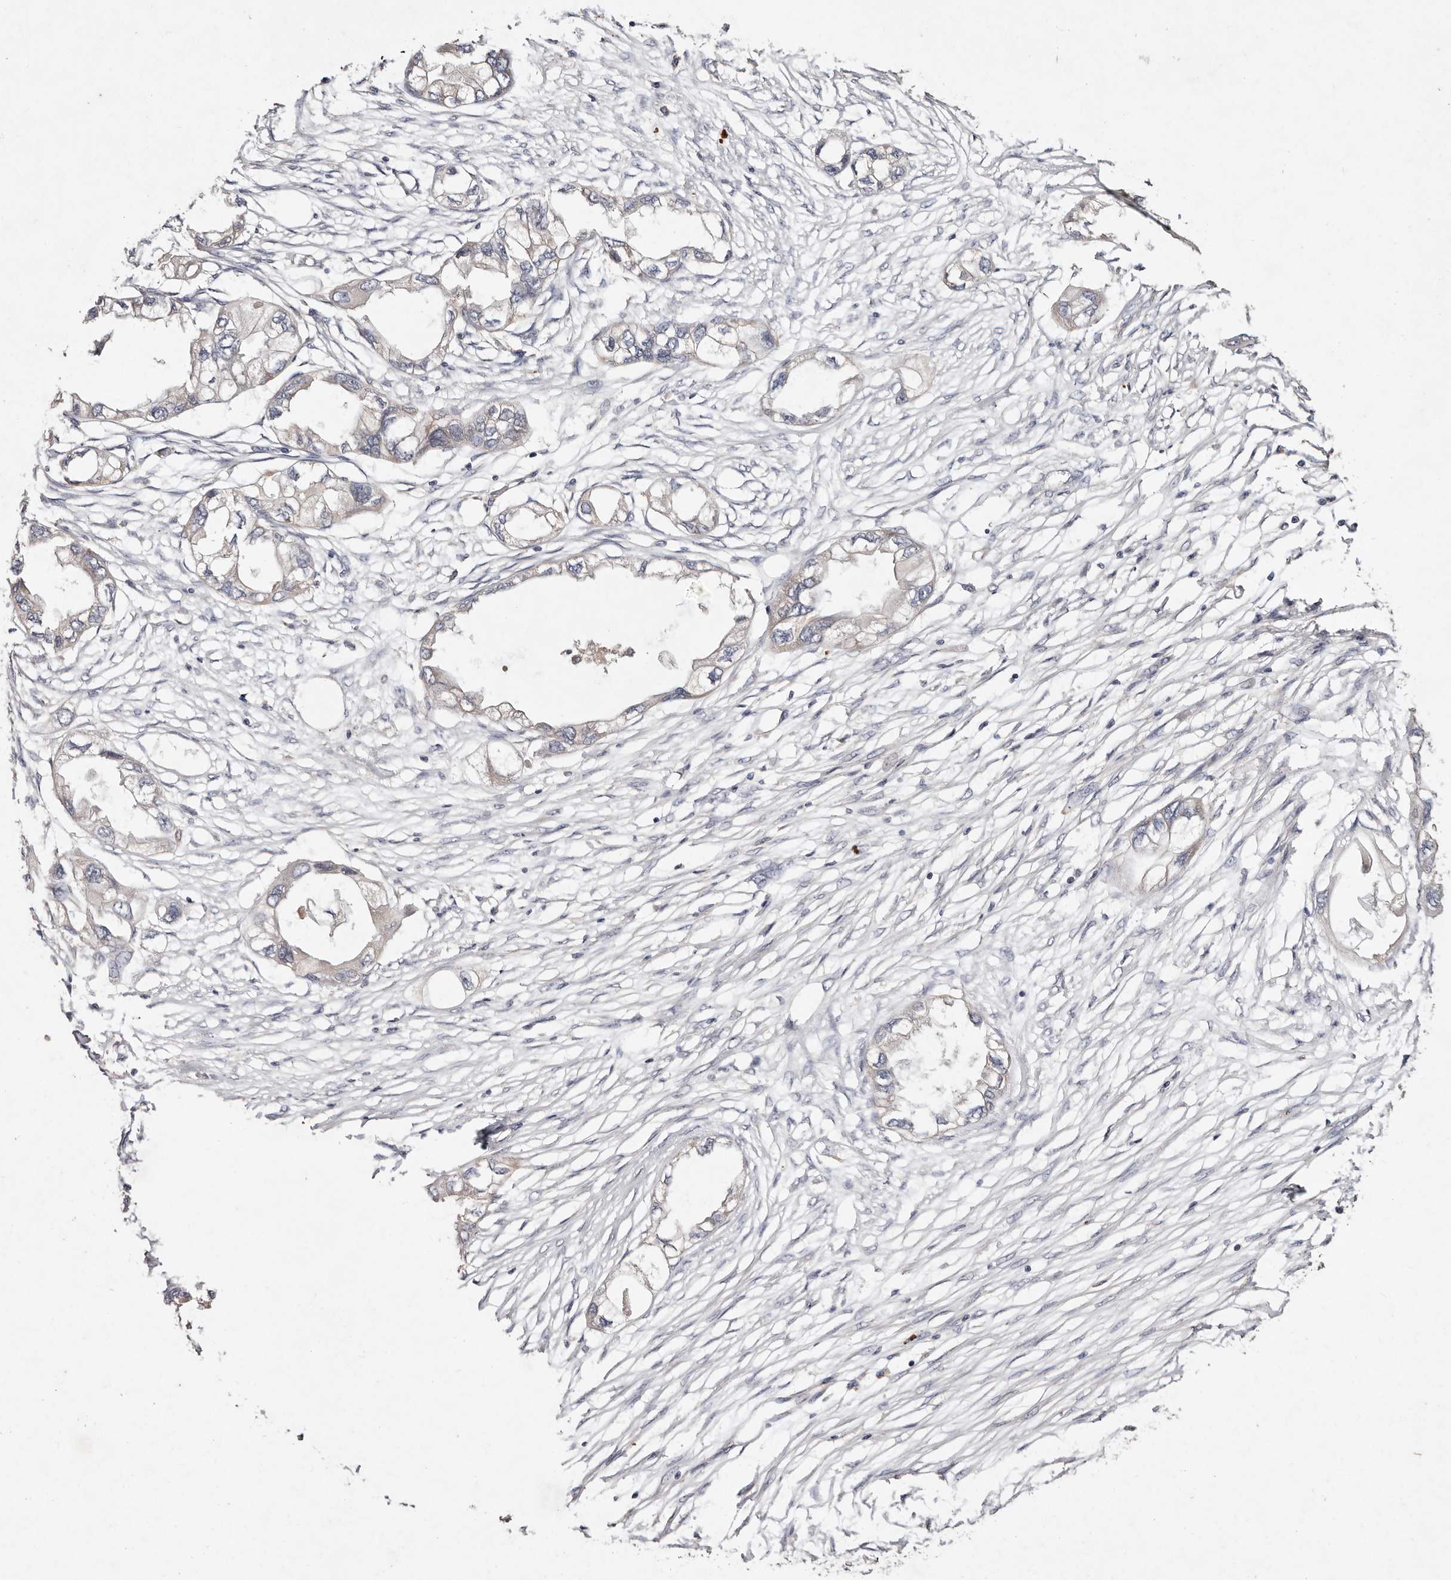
{"staining": {"intensity": "negative", "quantity": "none", "location": "none"}, "tissue": "endometrial cancer", "cell_type": "Tumor cells", "image_type": "cancer", "snomed": [{"axis": "morphology", "description": "Adenocarcinoma, NOS"}, {"axis": "morphology", "description": "Adenocarcinoma, metastatic, NOS"}, {"axis": "topography", "description": "Adipose tissue"}, {"axis": "topography", "description": "Endometrium"}], "caption": "Human metastatic adenocarcinoma (endometrial) stained for a protein using immunohistochemistry (IHC) shows no staining in tumor cells.", "gene": "TSC2", "patient": {"sex": "female", "age": 67}}